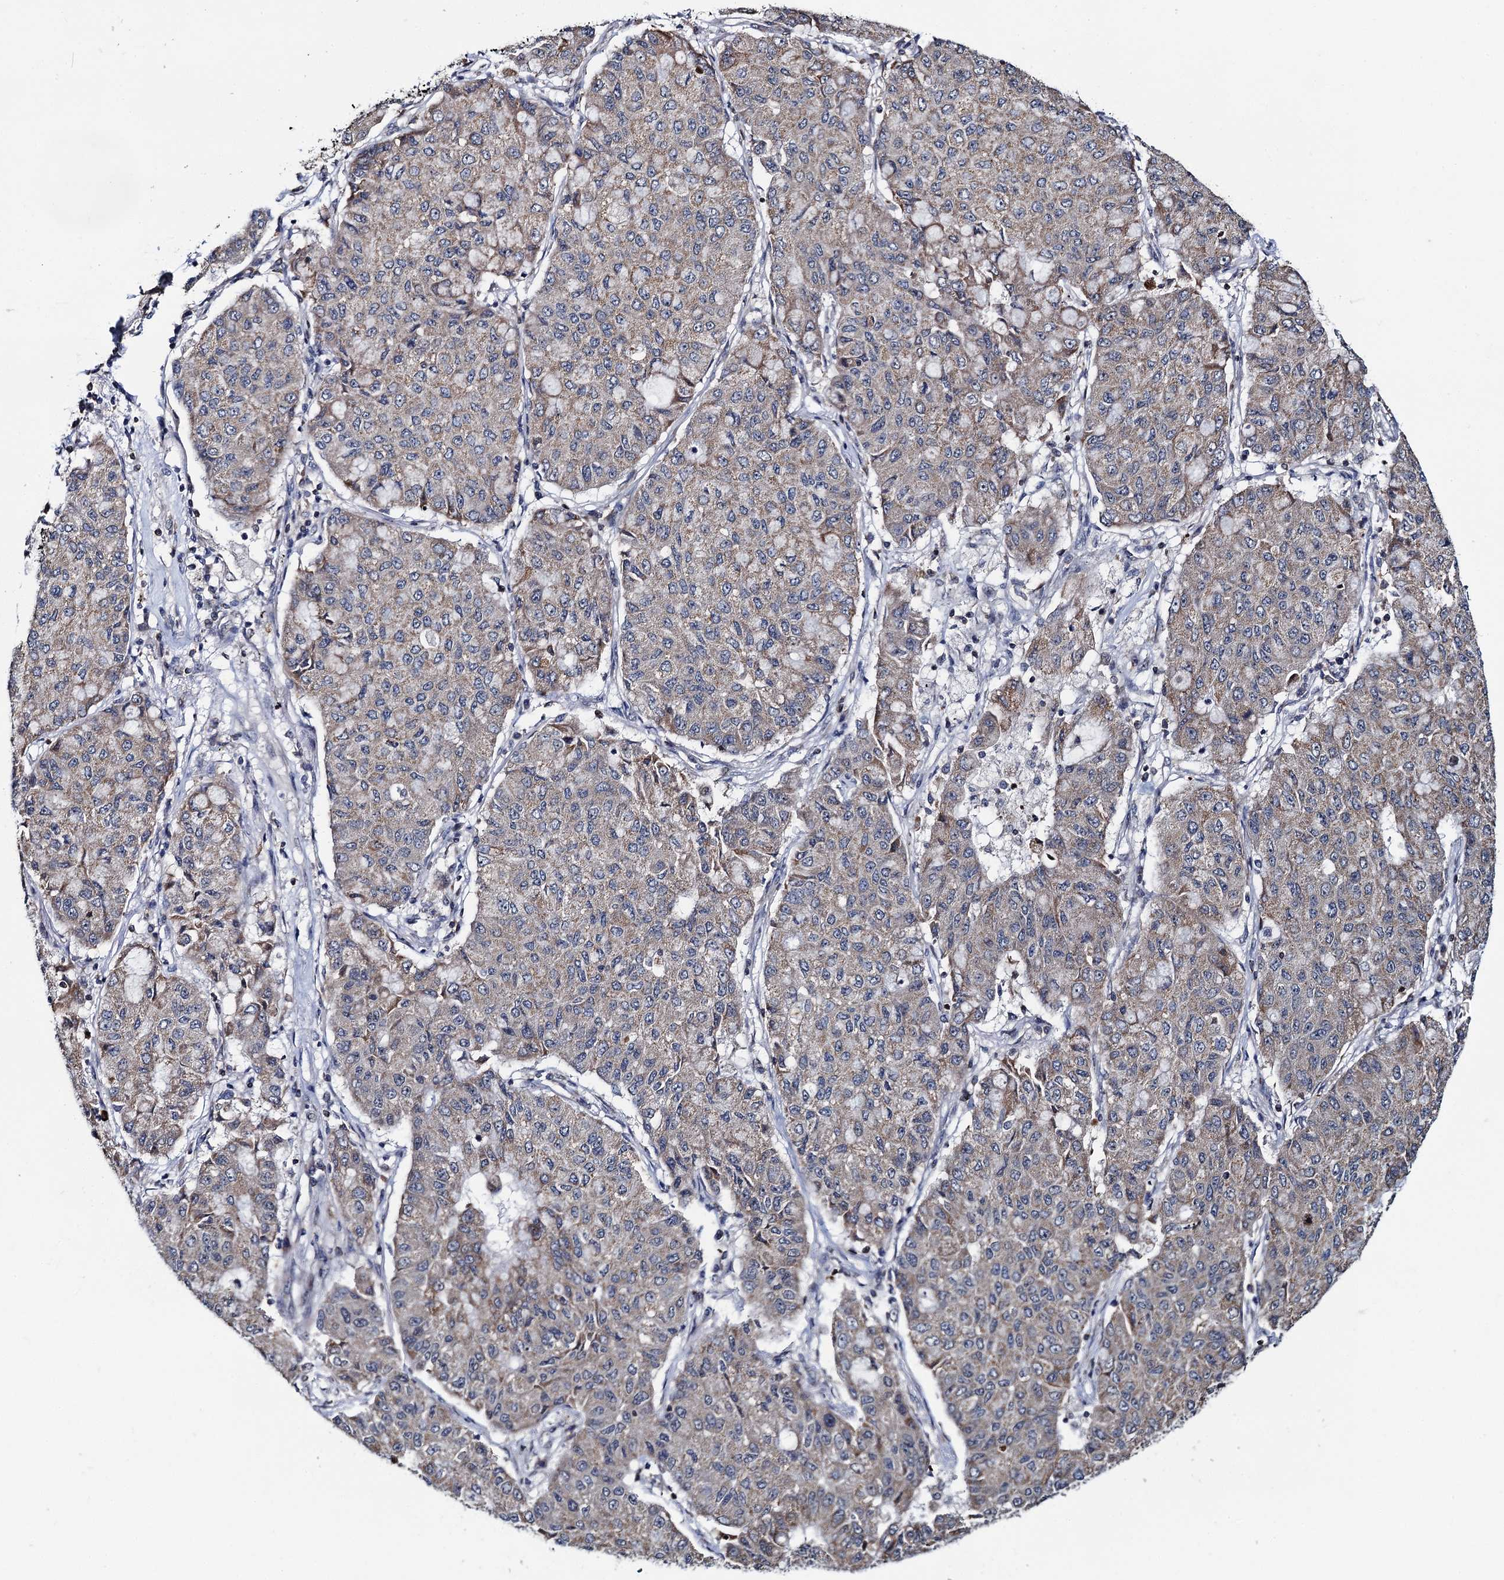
{"staining": {"intensity": "weak", "quantity": "25%-75%", "location": "cytoplasmic/membranous"}, "tissue": "lung cancer", "cell_type": "Tumor cells", "image_type": "cancer", "snomed": [{"axis": "morphology", "description": "Squamous cell carcinoma, NOS"}, {"axis": "topography", "description": "Lung"}], "caption": "Immunohistochemical staining of human squamous cell carcinoma (lung) exhibits low levels of weak cytoplasmic/membranous positivity in approximately 25%-75% of tumor cells.", "gene": "CCDC102A", "patient": {"sex": "male", "age": 74}}